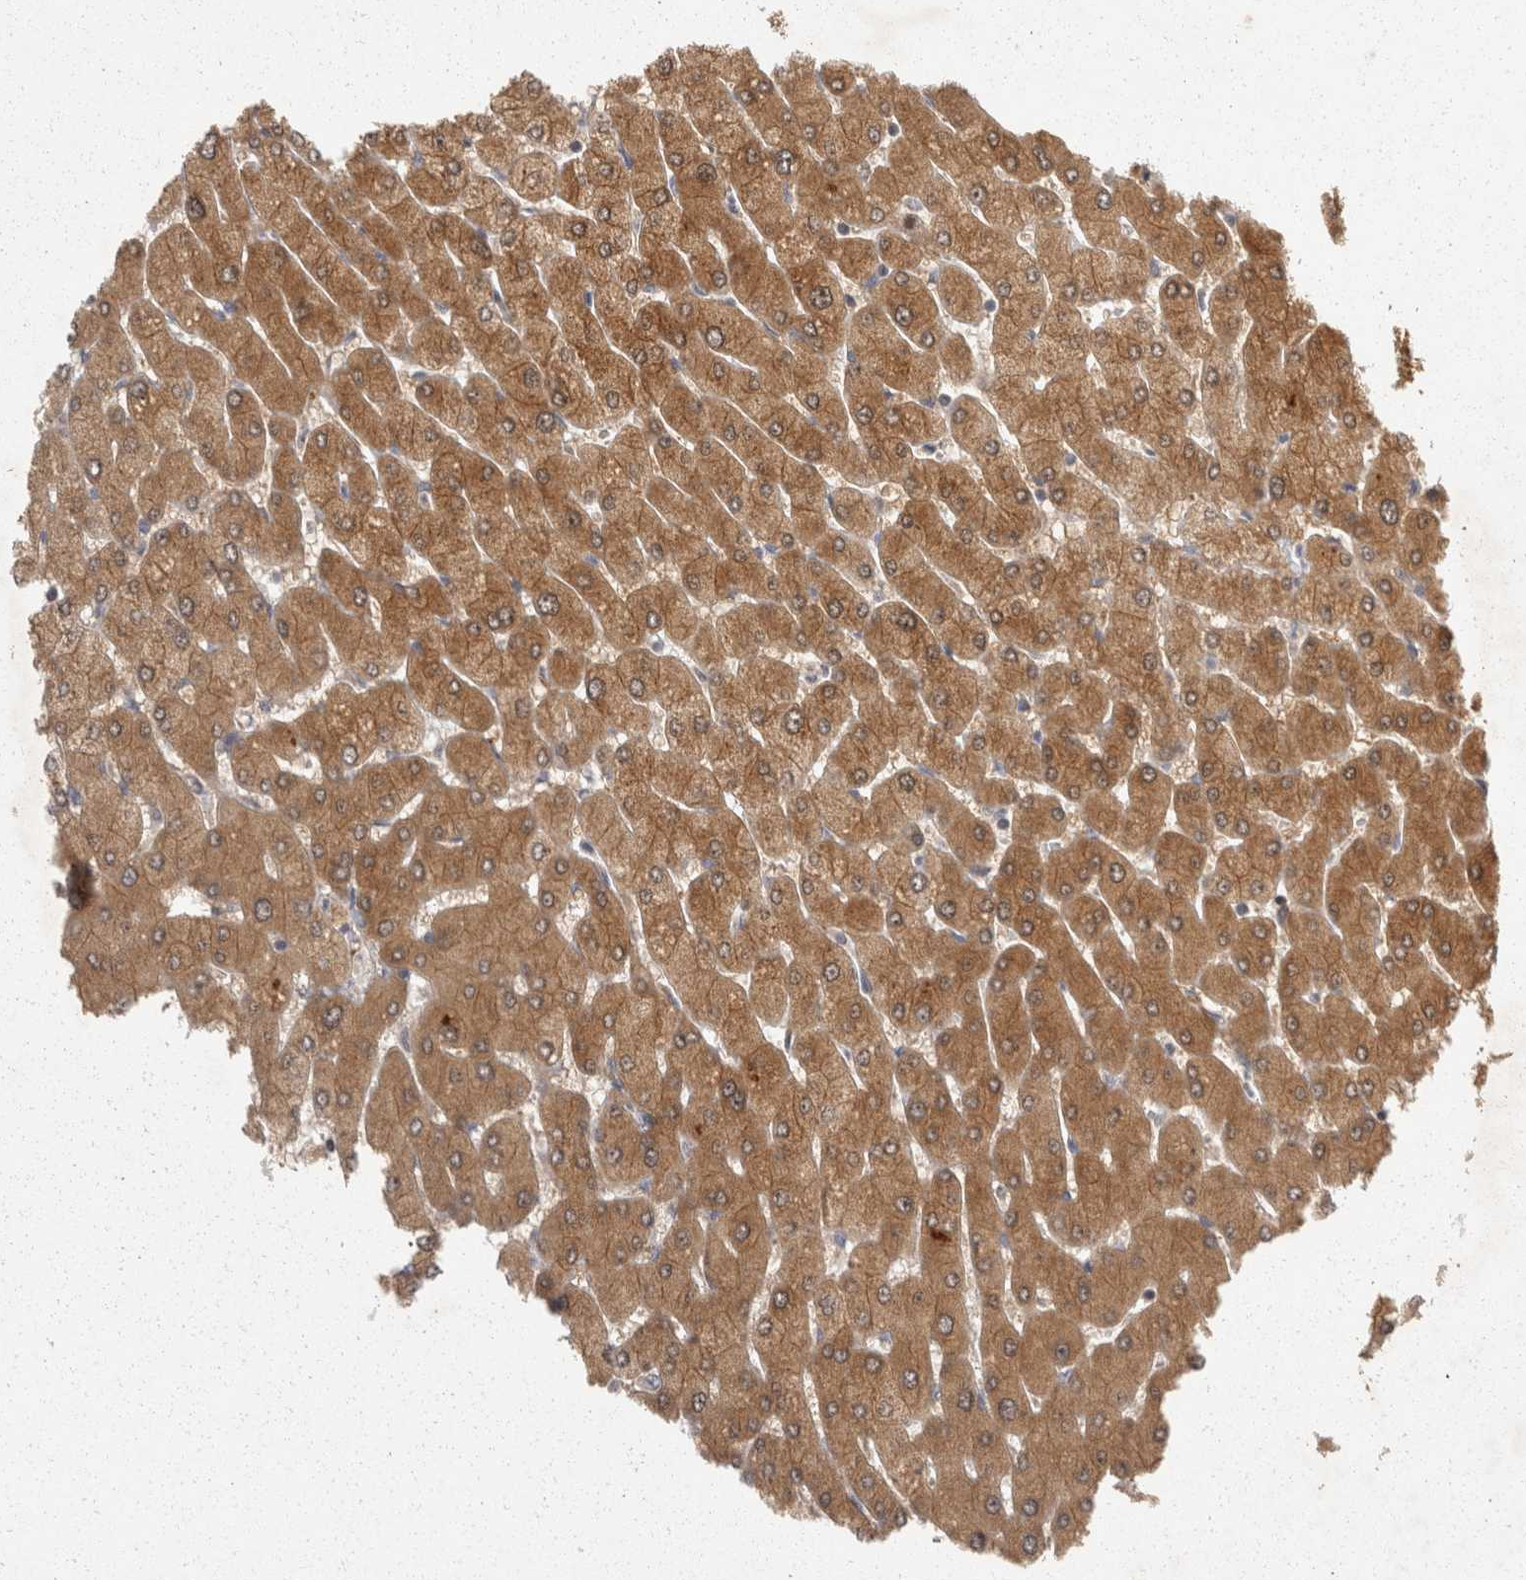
{"staining": {"intensity": "weak", "quantity": "<25%", "location": "cytoplasmic/membranous"}, "tissue": "liver", "cell_type": "Cholangiocytes", "image_type": "normal", "snomed": [{"axis": "morphology", "description": "Normal tissue, NOS"}, {"axis": "topography", "description": "Liver"}], "caption": "Immunohistochemistry (IHC) of unremarkable human liver exhibits no staining in cholangiocytes. Nuclei are stained in blue.", "gene": "ACAT2", "patient": {"sex": "male", "age": 55}}